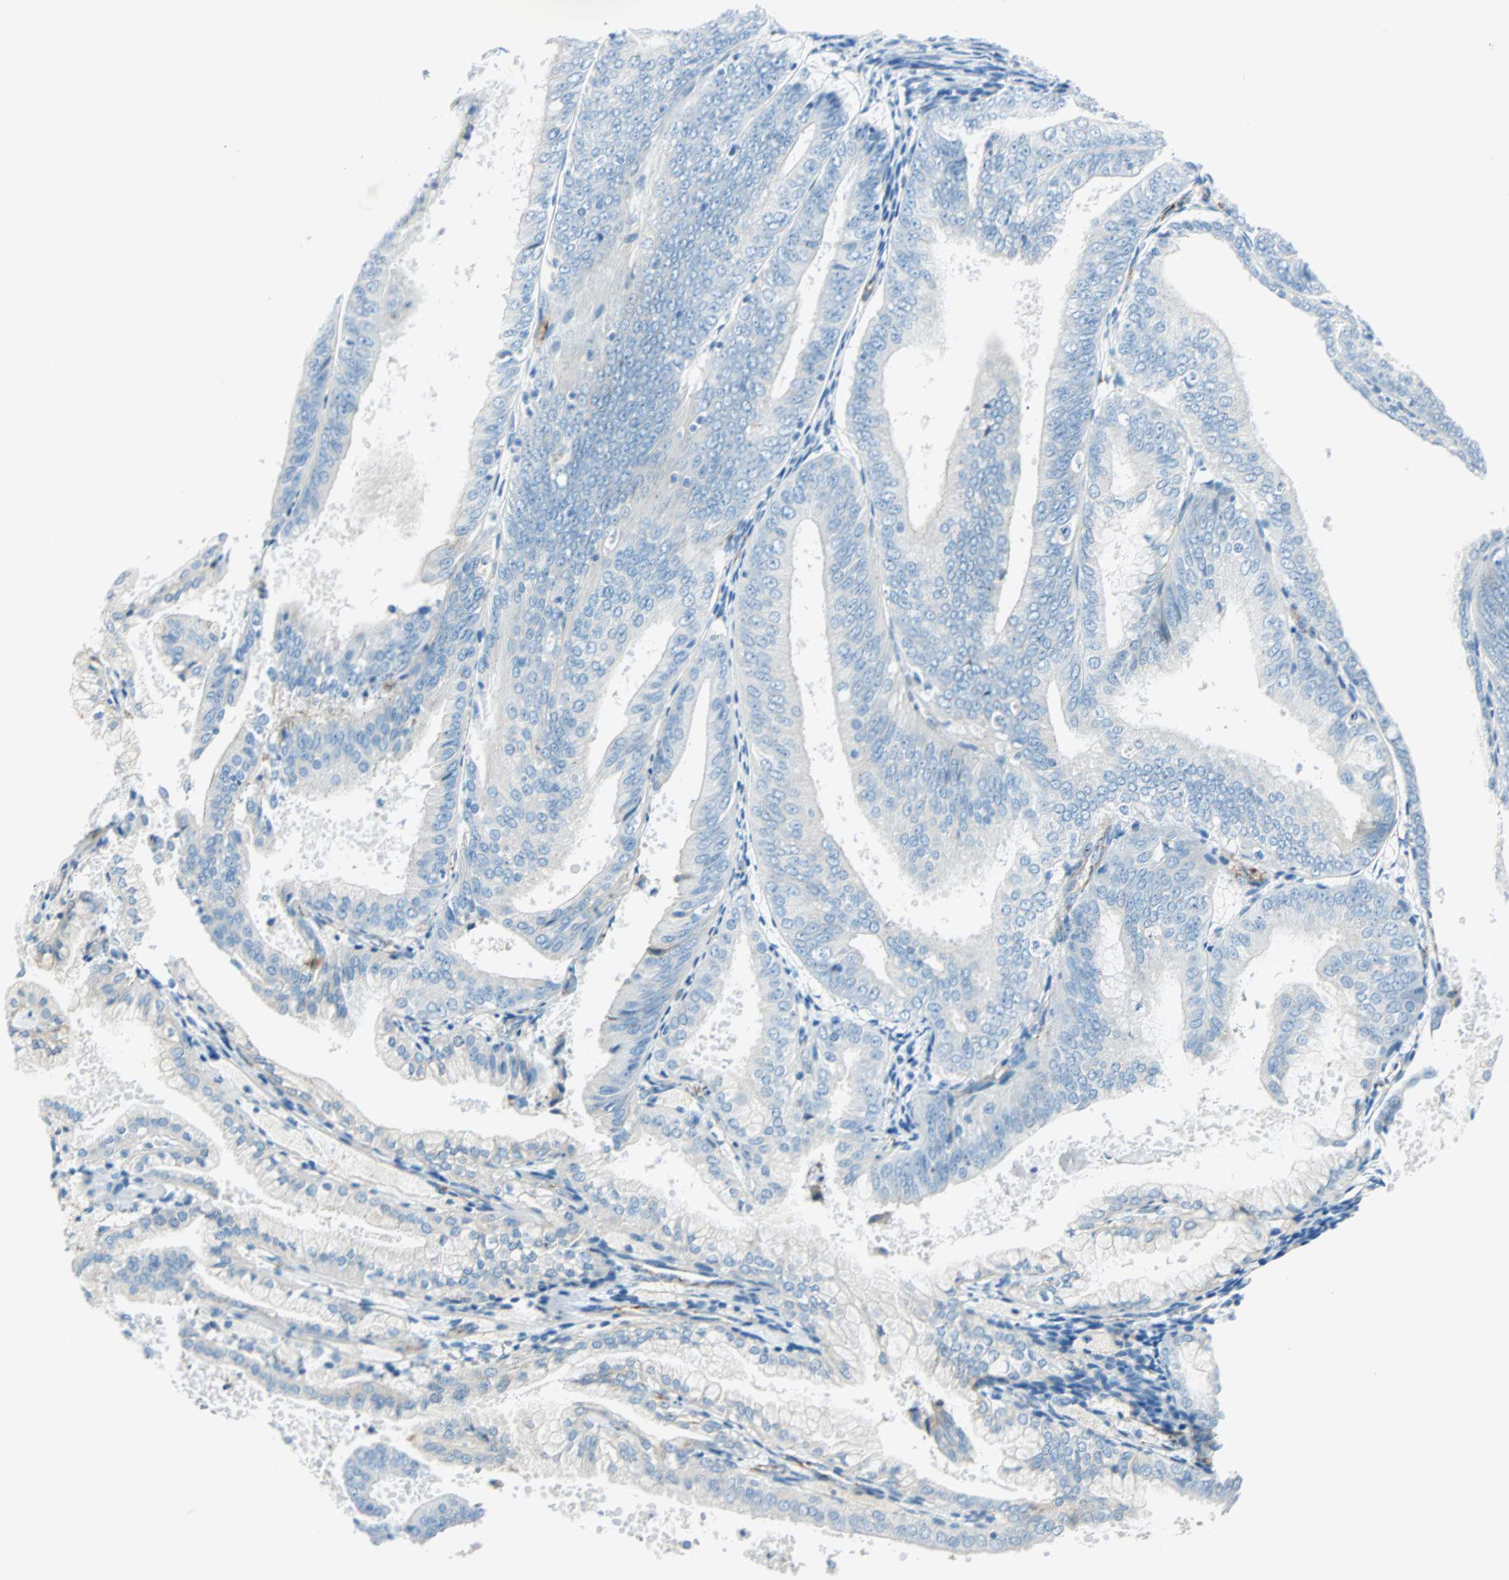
{"staining": {"intensity": "negative", "quantity": "none", "location": "none"}, "tissue": "endometrial cancer", "cell_type": "Tumor cells", "image_type": "cancer", "snomed": [{"axis": "morphology", "description": "Adenocarcinoma, NOS"}, {"axis": "topography", "description": "Endometrium"}], "caption": "Immunohistochemistry photomicrograph of neoplastic tissue: adenocarcinoma (endometrial) stained with DAB reveals no significant protein expression in tumor cells. (DAB IHC visualized using brightfield microscopy, high magnification).", "gene": "VPS9D1", "patient": {"sex": "female", "age": 63}}